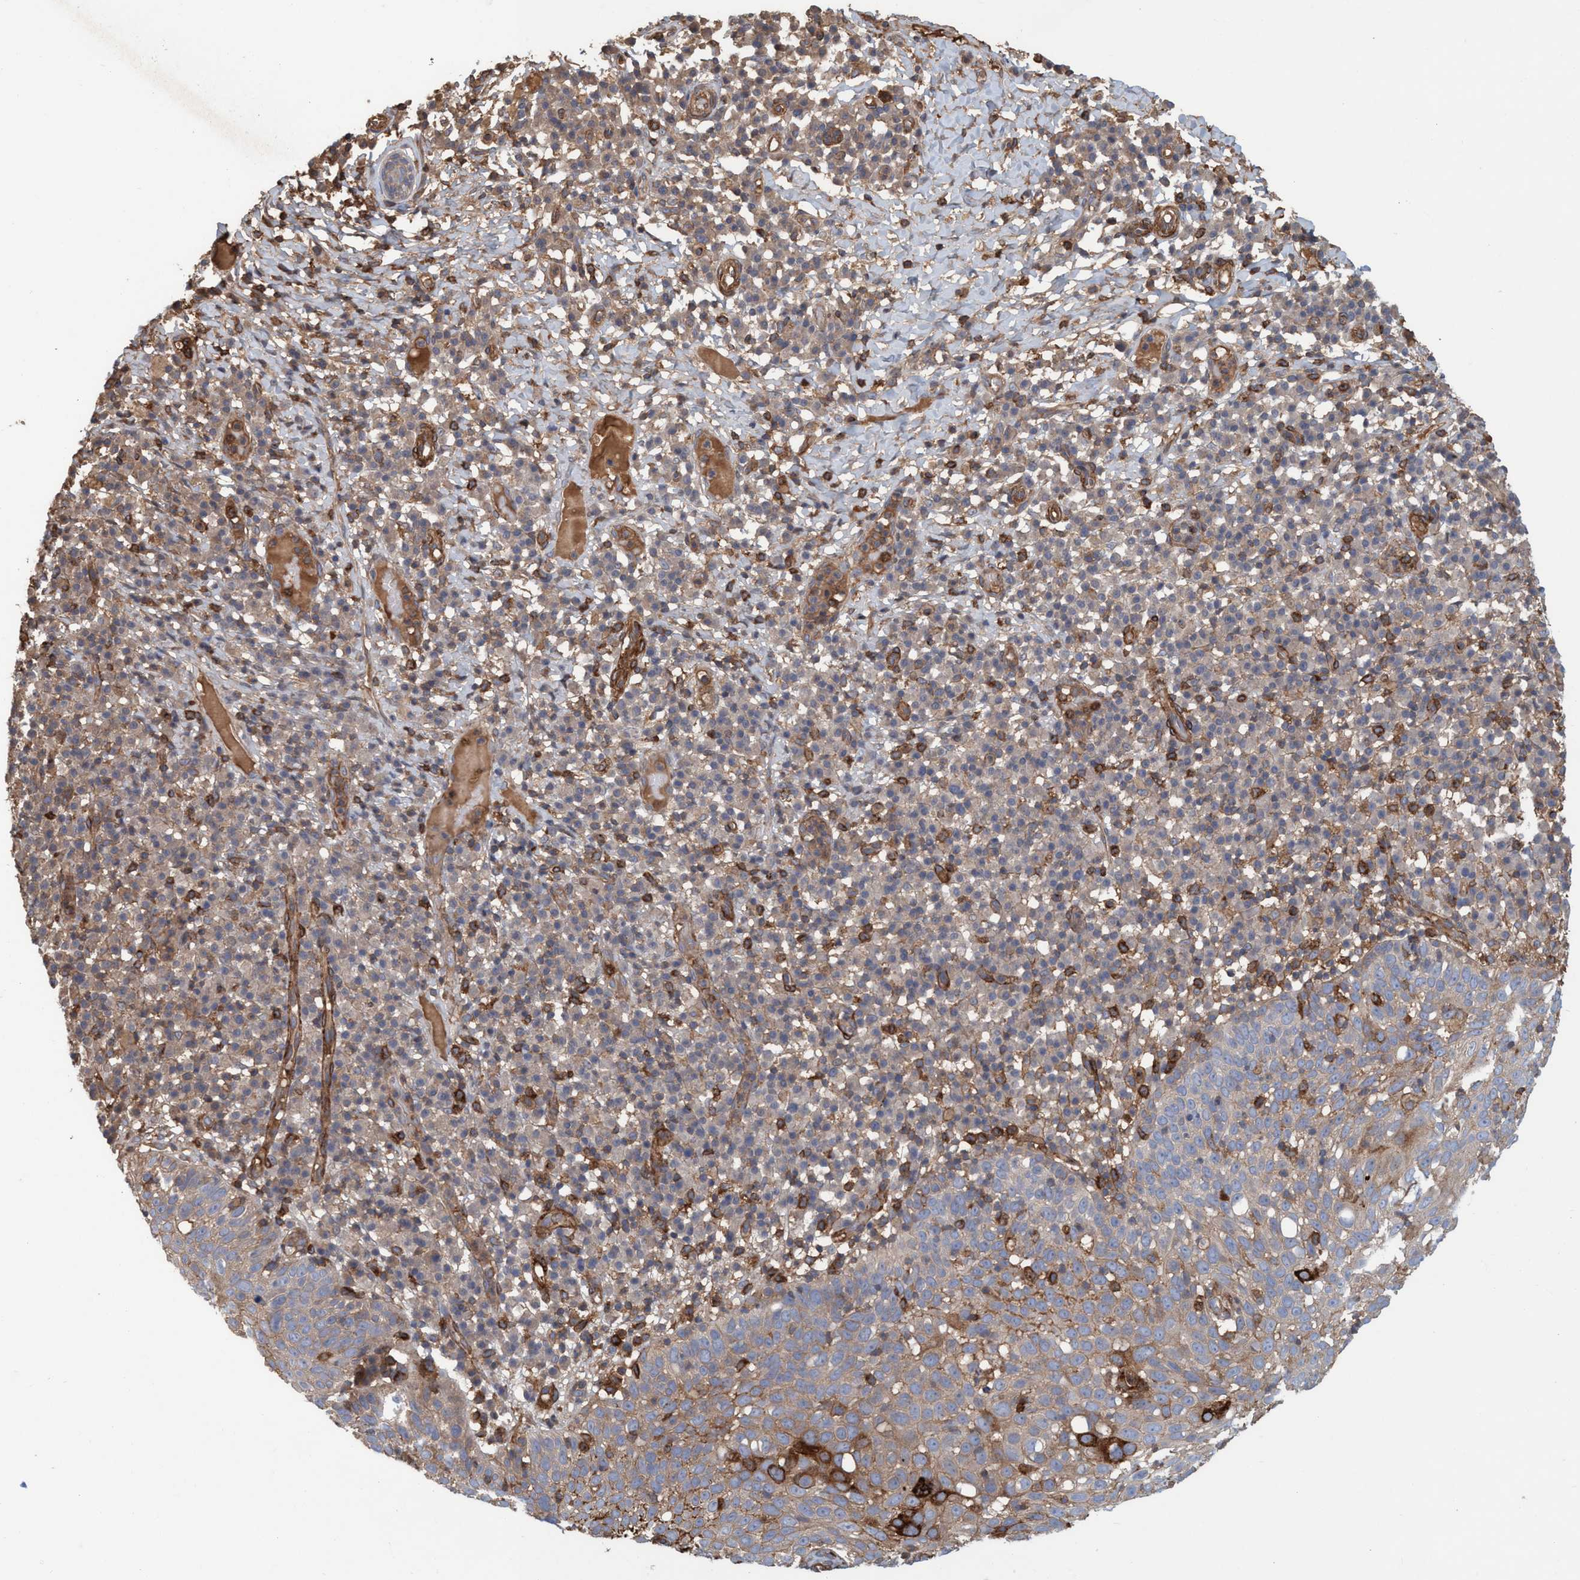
{"staining": {"intensity": "weak", "quantity": "25%-75%", "location": "cytoplasmic/membranous"}, "tissue": "skin cancer", "cell_type": "Tumor cells", "image_type": "cancer", "snomed": [{"axis": "morphology", "description": "Squamous cell carcinoma in situ, NOS"}, {"axis": "morphology", "description": "Squamous cell carcinoma, NOS"}, {"axis": "topography", "description": "Skin"}], "caption": "The micrograph reveals immunohistochemical staining of skin squamous cell carcinoma in situ. There is weak cytoplasmic/membranous expression is seen in about 25%-75% of tumor cells. (DAB = brown stain, brightfield microscopy at high magnification).", "gene": "SPECC1", "patient": {"sex": "male", "age": 93}}